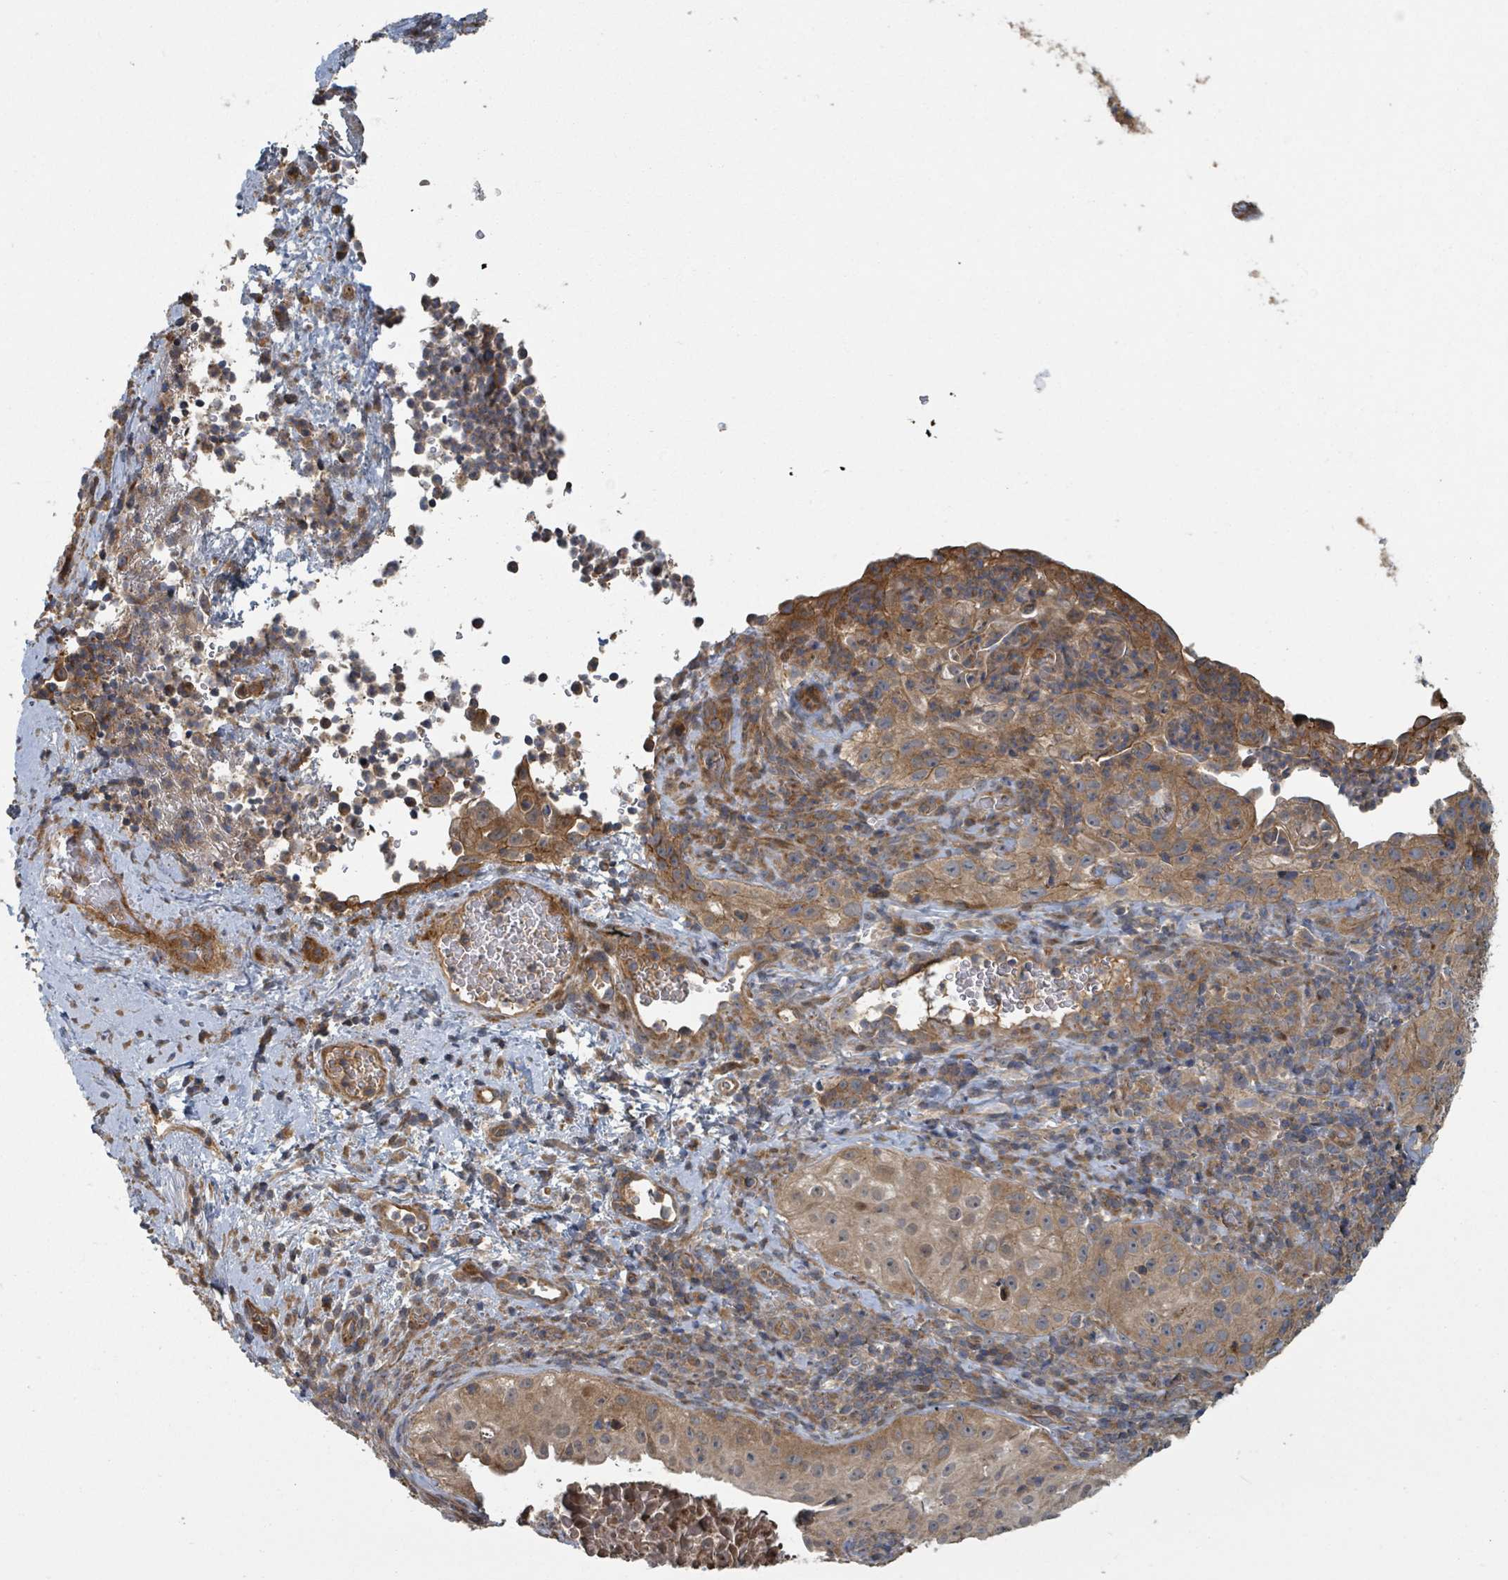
{"staining": {"intensity": "moderate", "quantity": ">75%", "location": "cytoplasmic/membranous"}, "tissue": "cervical cancer", "cell_type": "Tumor cells", "image_type": "cancer", "snomed": [{"axis": "morphology", "description": "Squamous cell carcinoma, NOS"}, {"axis": "topography", "description": "Cervix"}], "caption": "IHC (DAB (3,3'-diaminobenzidine)) staining of cervical cancer (squamous cell carcinoma) reveals moderate cytoplasmic/membranous protein expression in about >75% of tumor cells. (DAB (3,3'-diaminobenzidine) IHC, brown staining for protein, blue staining for nuclei).", "gene": "DPM1", "patient": {"sex": "female", "age": 52}}